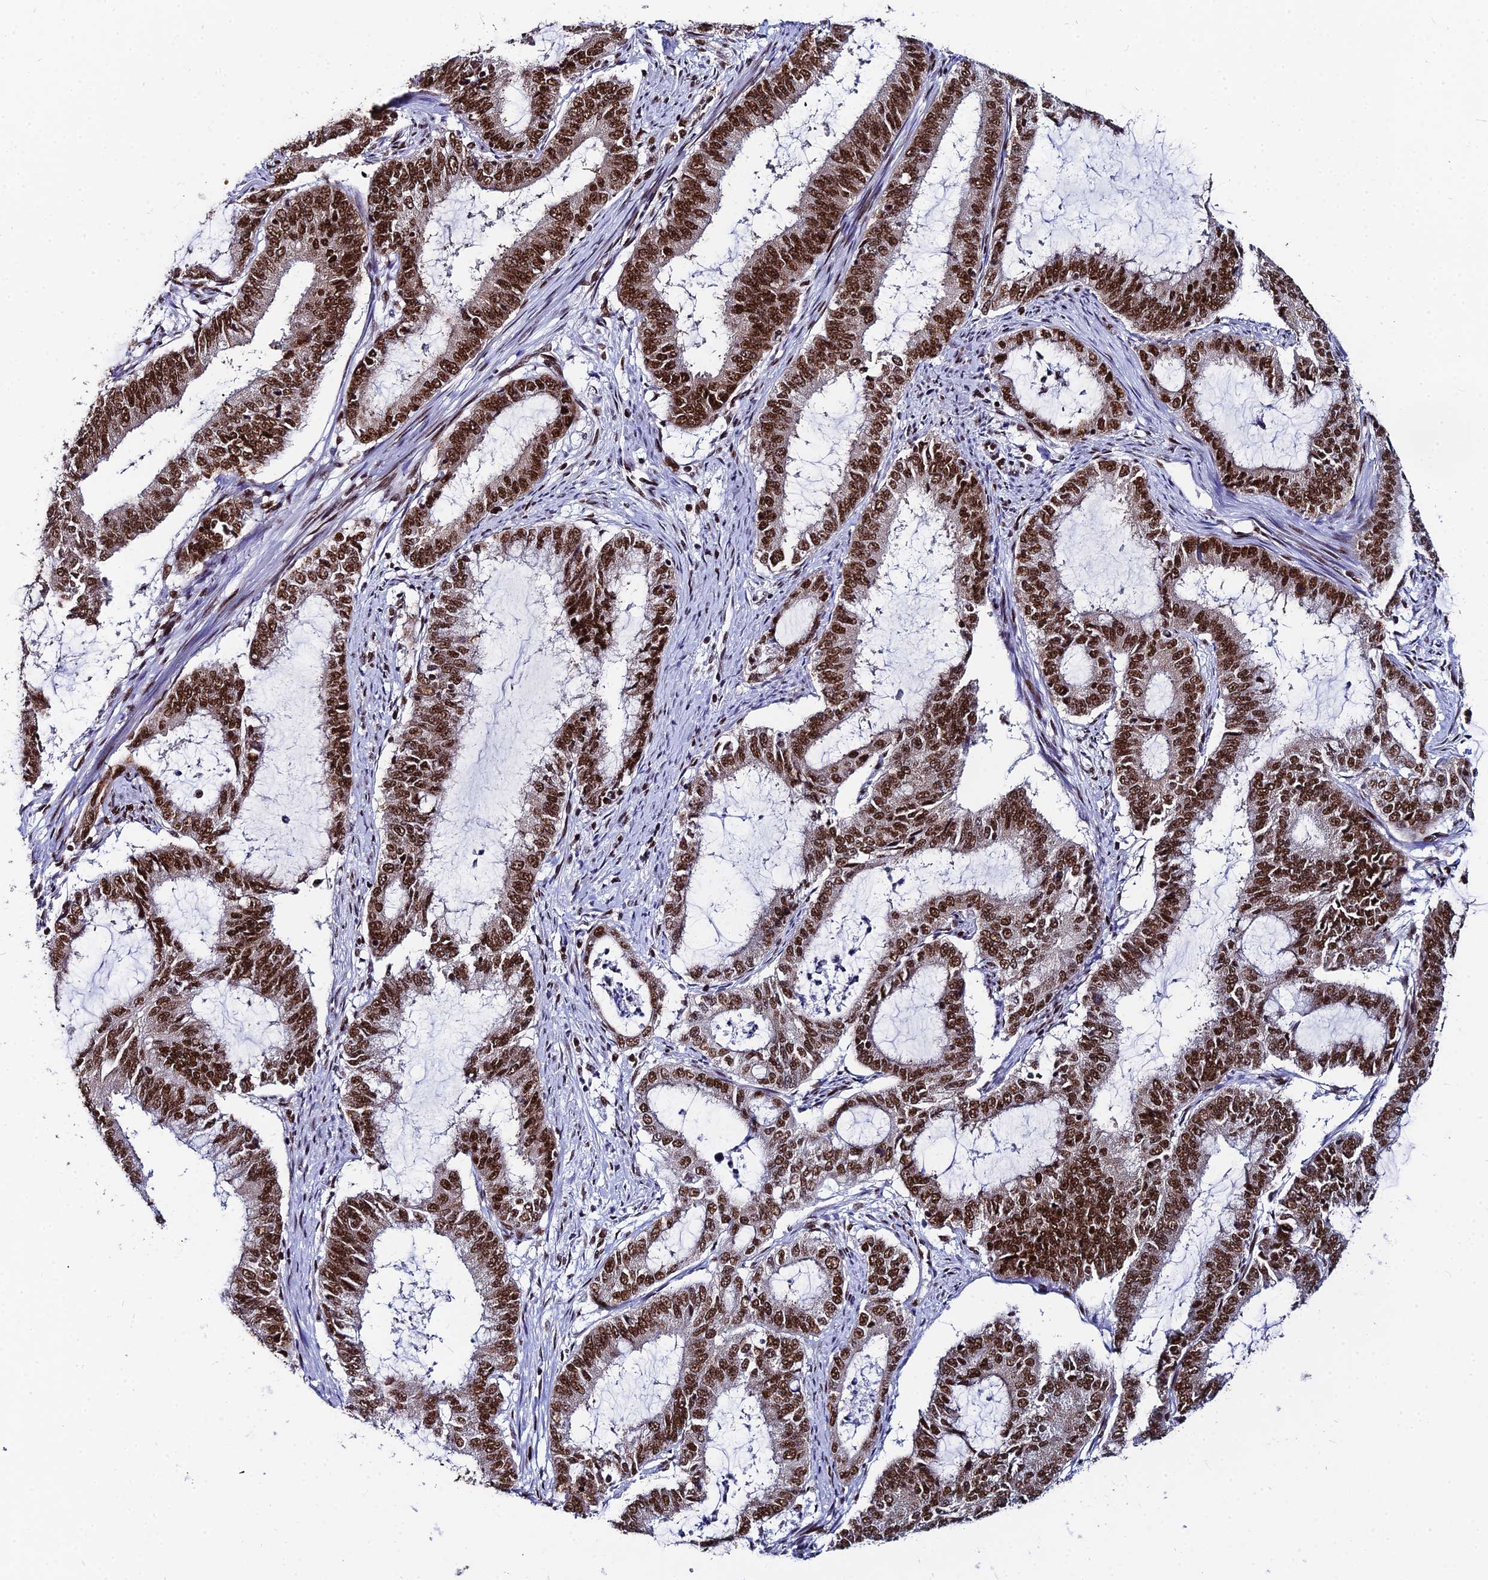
{"staining": {"intensity": "strong", "quantity": ">75%", "location": "nuclear"}, "tissue": "endometrial cancer", "cell_type": "Tumor cells", "image_type": "cancer", "snomed": [{"axis": "morphology", "description": "Adenocarcinoma, NOS"}, {"axis": "topography", "description": "Endometrium"}], "caption": "Endometrial cancer (adenocarcinoma) stained for a protein displays strong nuclear positivity in tumor cells.", "gene": "HNRNPH1", "patient": {"sex": "female", "age": 51}}